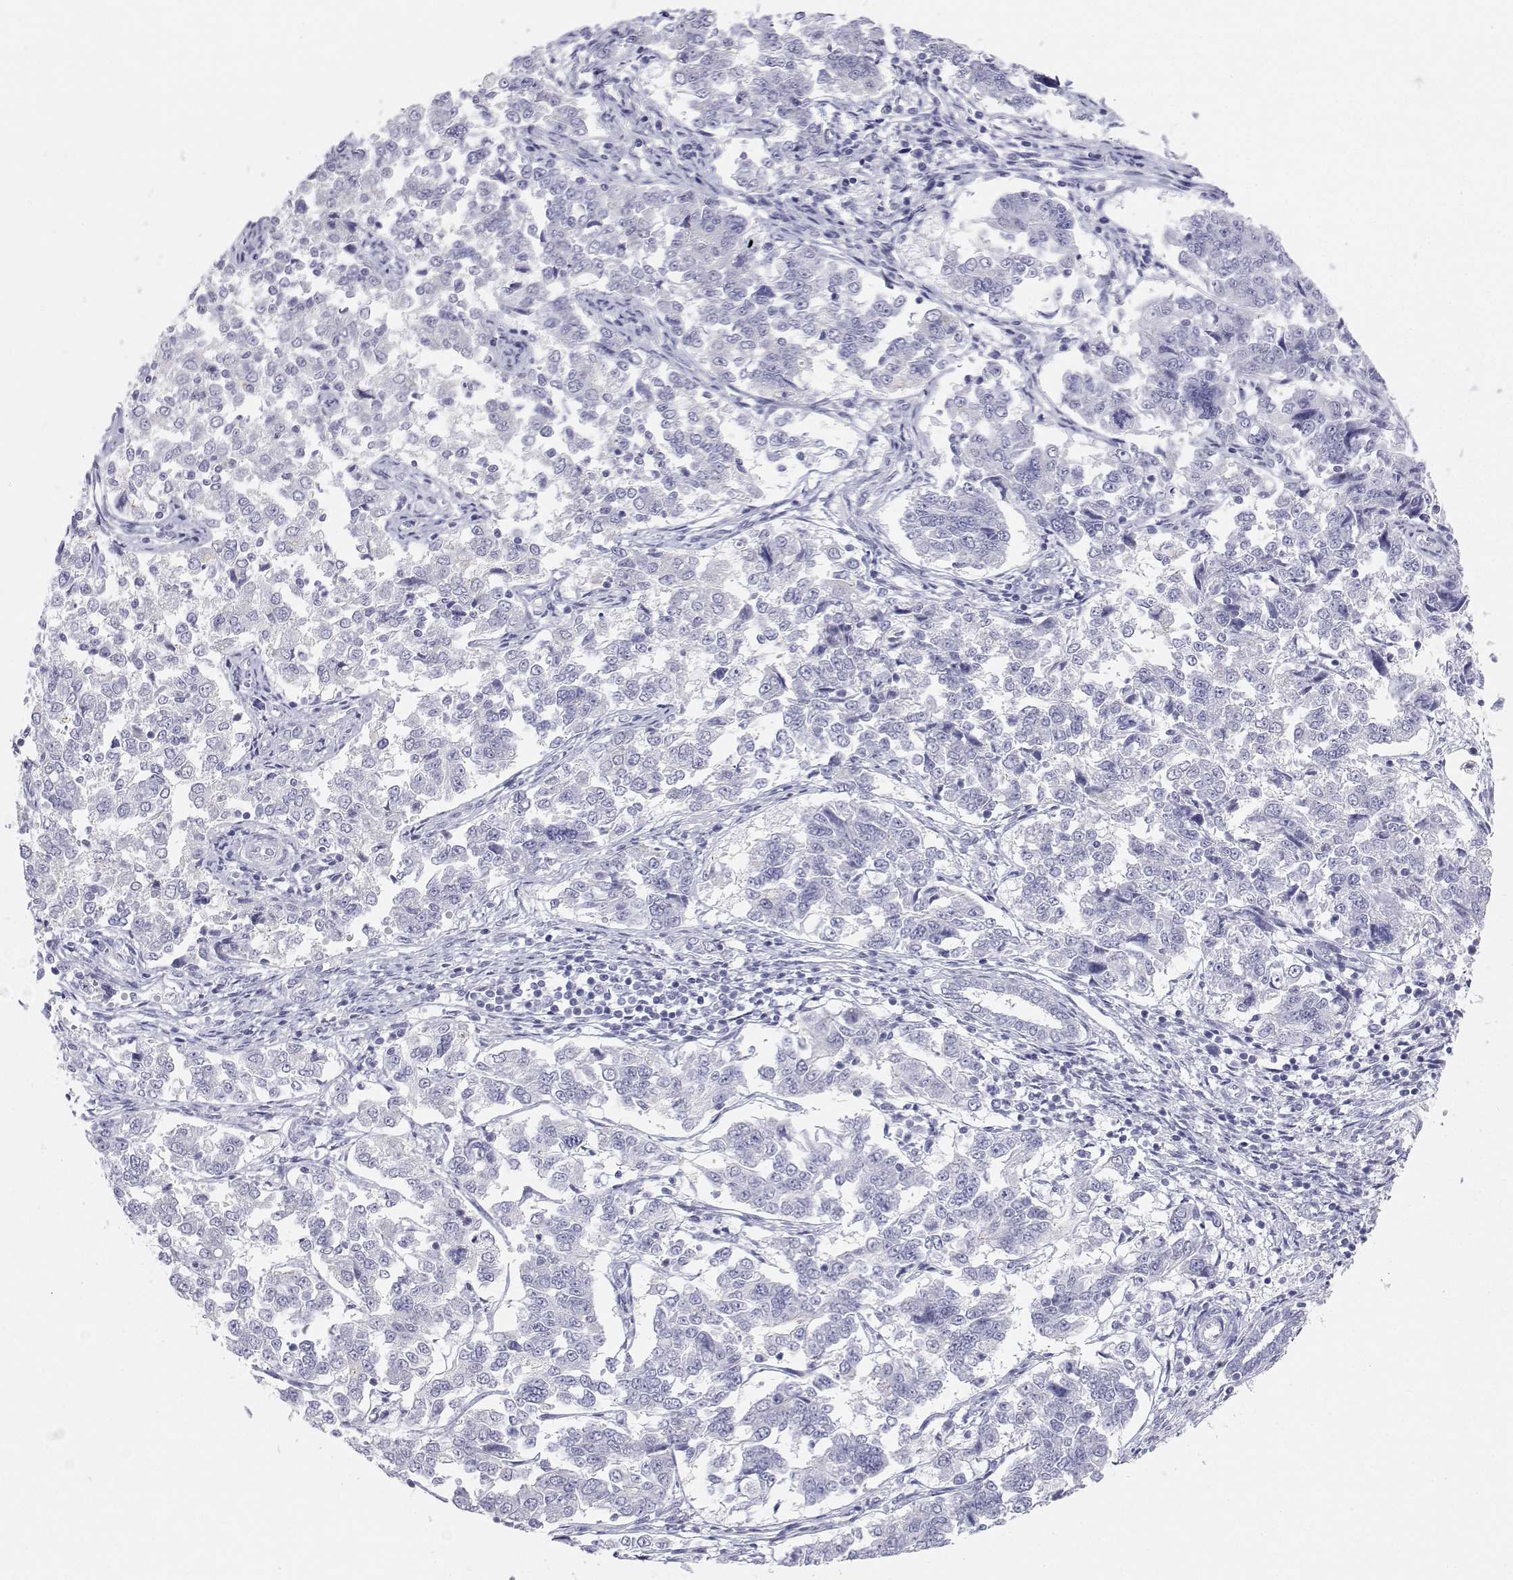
{"staining": {"intensity": "negative", "quantity": "none", "location": "none"}, "tissue": "endometrial cancer", "cell_type": "Tumor cells", "image_type": "cancer", "snomed": [{"axis": "morphology", "description": "Adenocarcinoma, NOS"}, {"axis": "topography", "description": "Endometrium"}], "caption": "IHC image of neoplastic tissue: human endometrial cancer (adenocarcinoma) stained with DAB (3,3'-diaminobenzidine) exhibits no significant protein positivity in tumor cells.", "gene": "BHMT", "patient": {"sex": "female", "age": 43}}